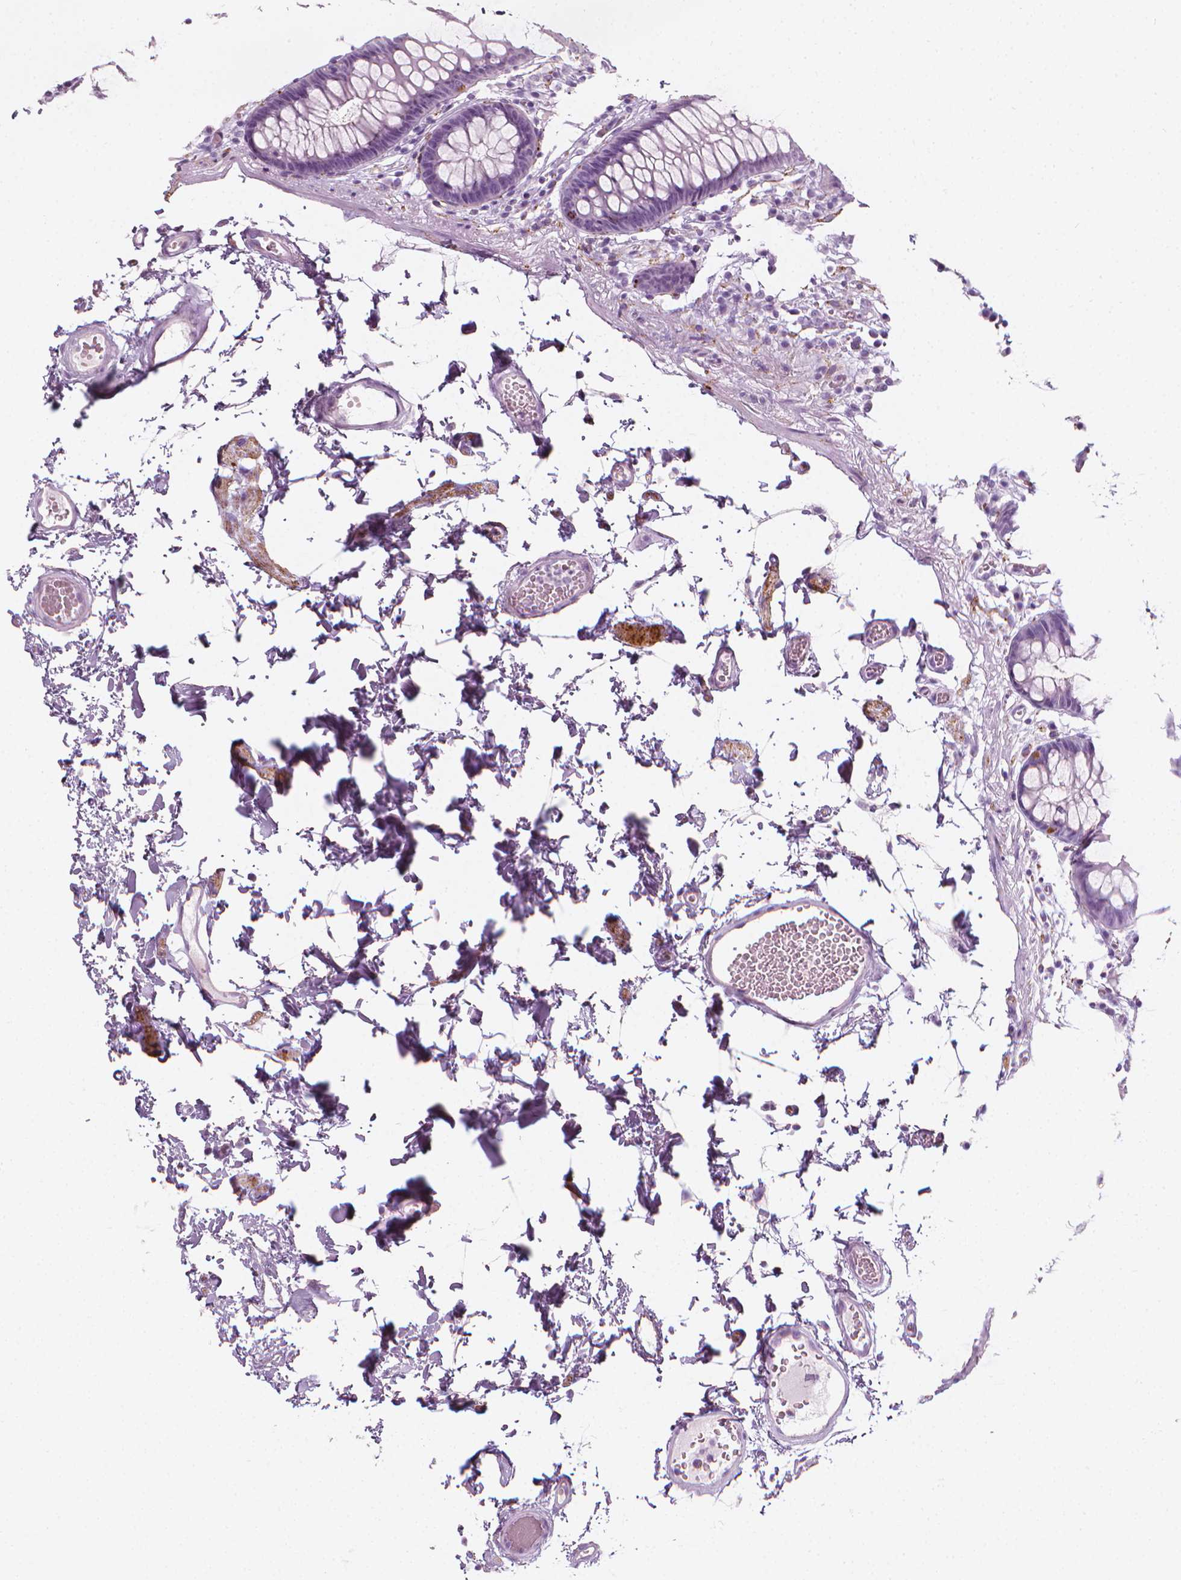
{"staining": {"intensity": "negative", "quantity": "none", "location": "none"}, "tissue": "colon", "cell_type": "Endothelial cells", "image_type": "normal", "snomed": [{"axis": "morphology", "description": "Normal tissue, NOS"}, {"axis": "topography", "description": "Colon"}, {"axis": "topography", "description": "Peripheral nerve tissue"}], "caption": "The micrograph displays no significant expression in endothelial cells of colon. (DAB (3,3'-diaminobenzidine) IHC, high magnification).", "gene": "SCG3", "patient": {"sex": "male", "age": 84}}